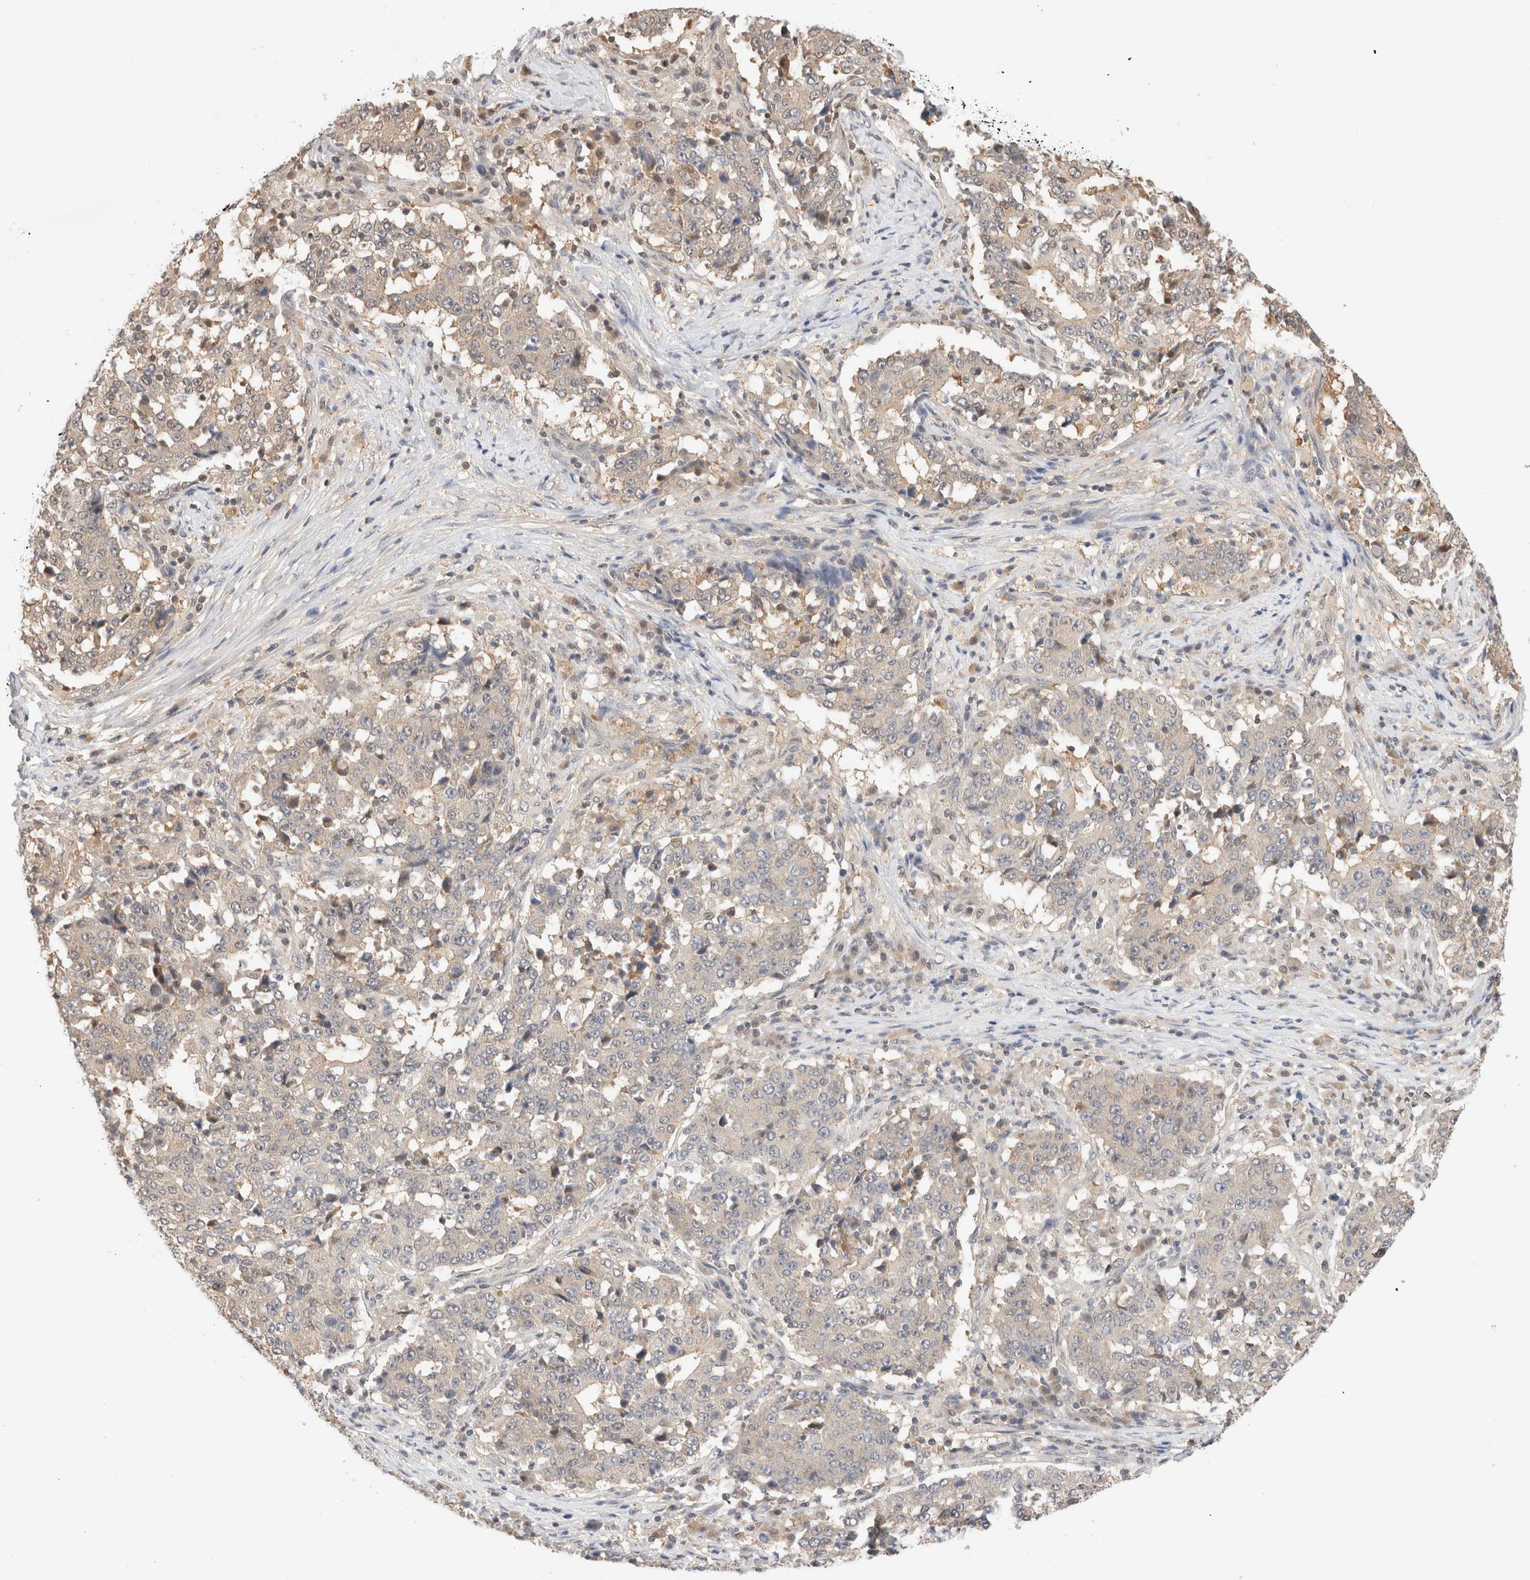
{"staining": {"intensity": "negative", "quantity": "none", "location": "none"}, "tissue": "stomach cancer", "cell_type": "Tumor cells", "image_type": "cancer", "snomed": [{"axis": "morphology", "description": "Adenocarcinoma, NOS"}, {"axis": "topography", "description": "Stomach"}], "caption": "This is a image of IHC staining of stomach cancer, which shows no staining in tumor cells.", "gene": "C17orf97", "patient": {"sex": "male", "age": 59}}